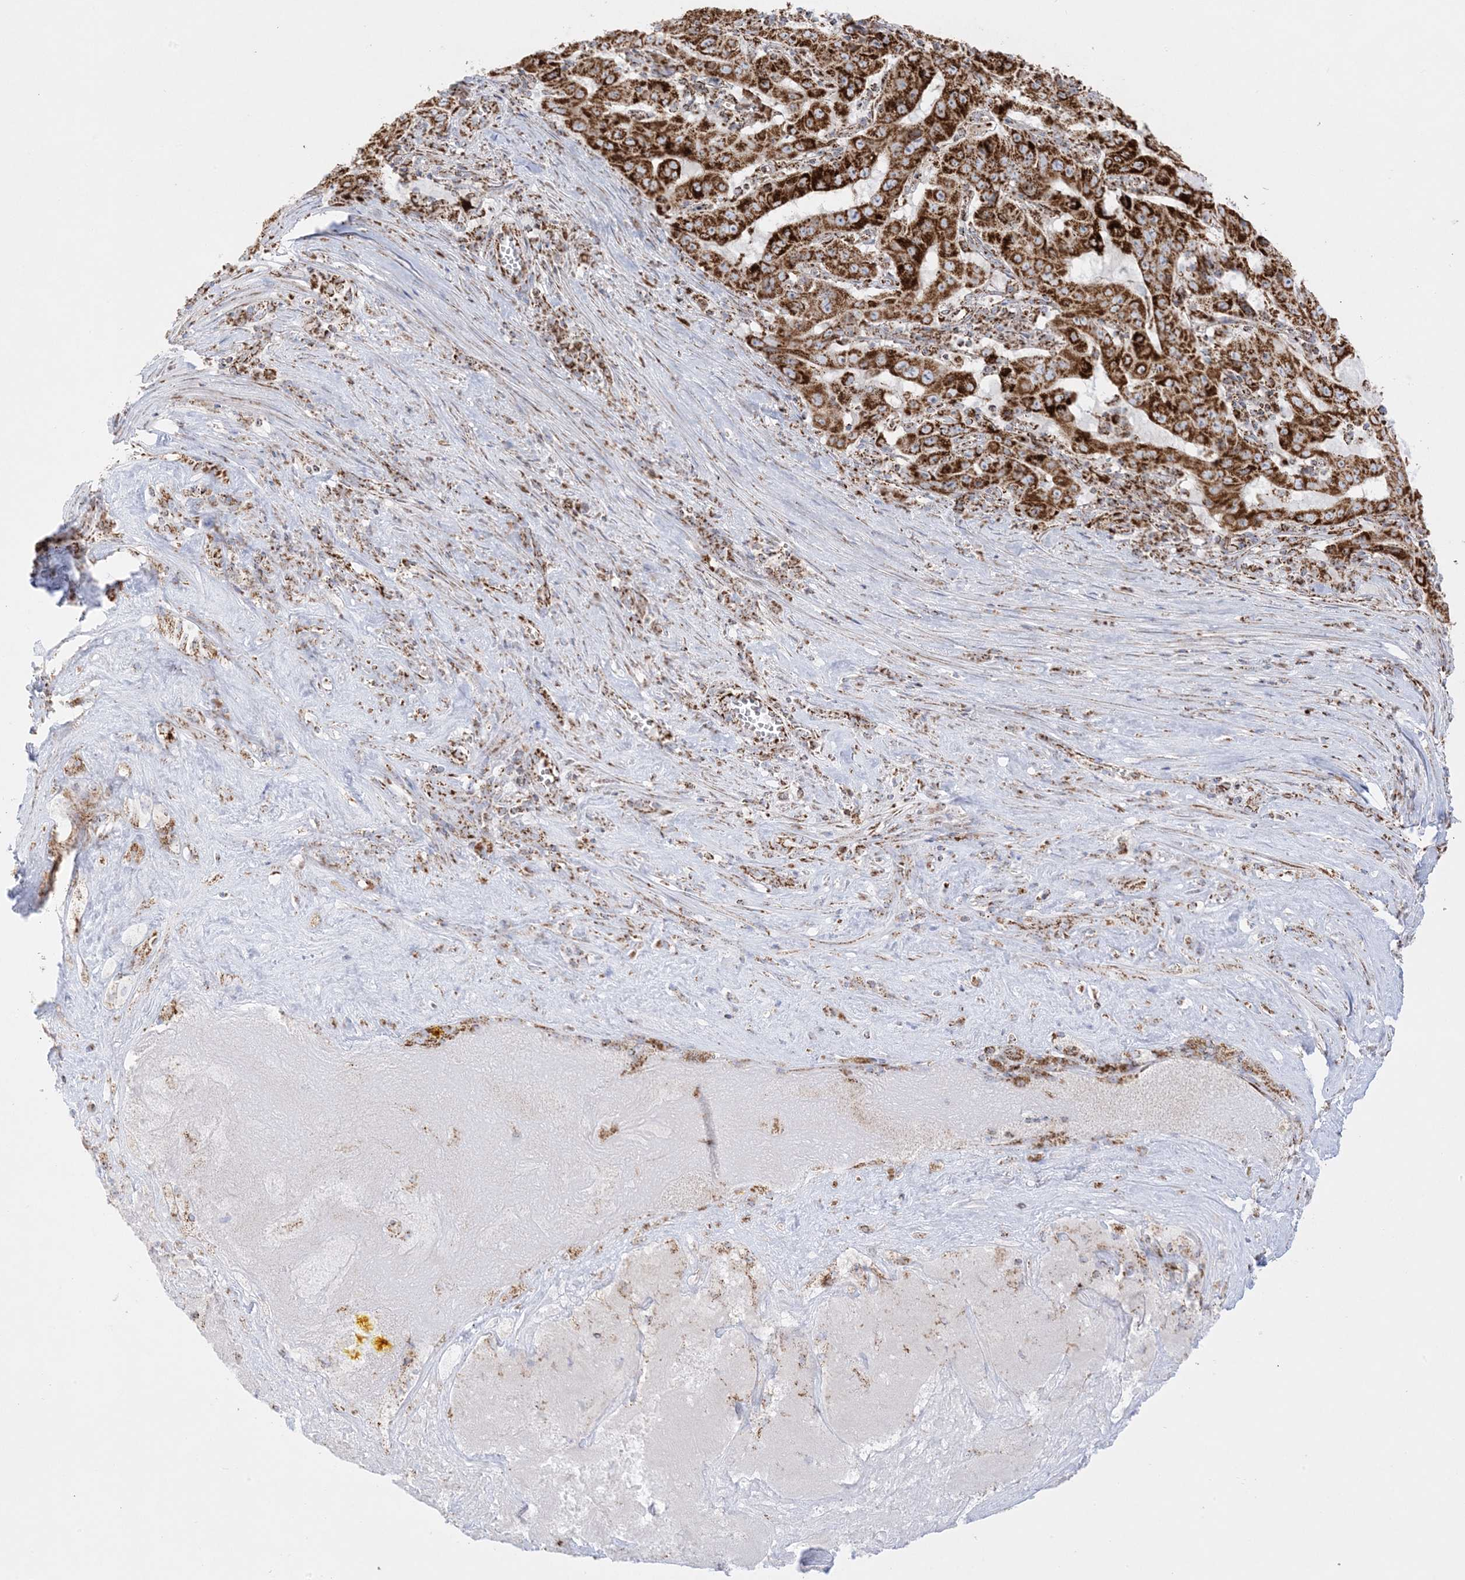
{"staining": {"intensity": "strong", "quantity": ">75%", "location": "cytoplasmic/membranous"}, "tissue": "pancreatic cancer", "cell_type": "Tumor cells", "image_type": "cancer", "snomed": [{"axis": "morphology", "description": "Adenocarcinoma, NOS"}, {"axis": "topography", "description": "Pancreas"}], "caption": "A high amount of strong cytoplasmic/membranous positivity is present in approximately >75% of tumor cells in pancreatic cancer (adenocarcinoma) tissue. (DAB = brown stain, brightfield microscopy at high magnification).", "gene": "MRPS36", "patient": {"sex": "male", "age": 63}}